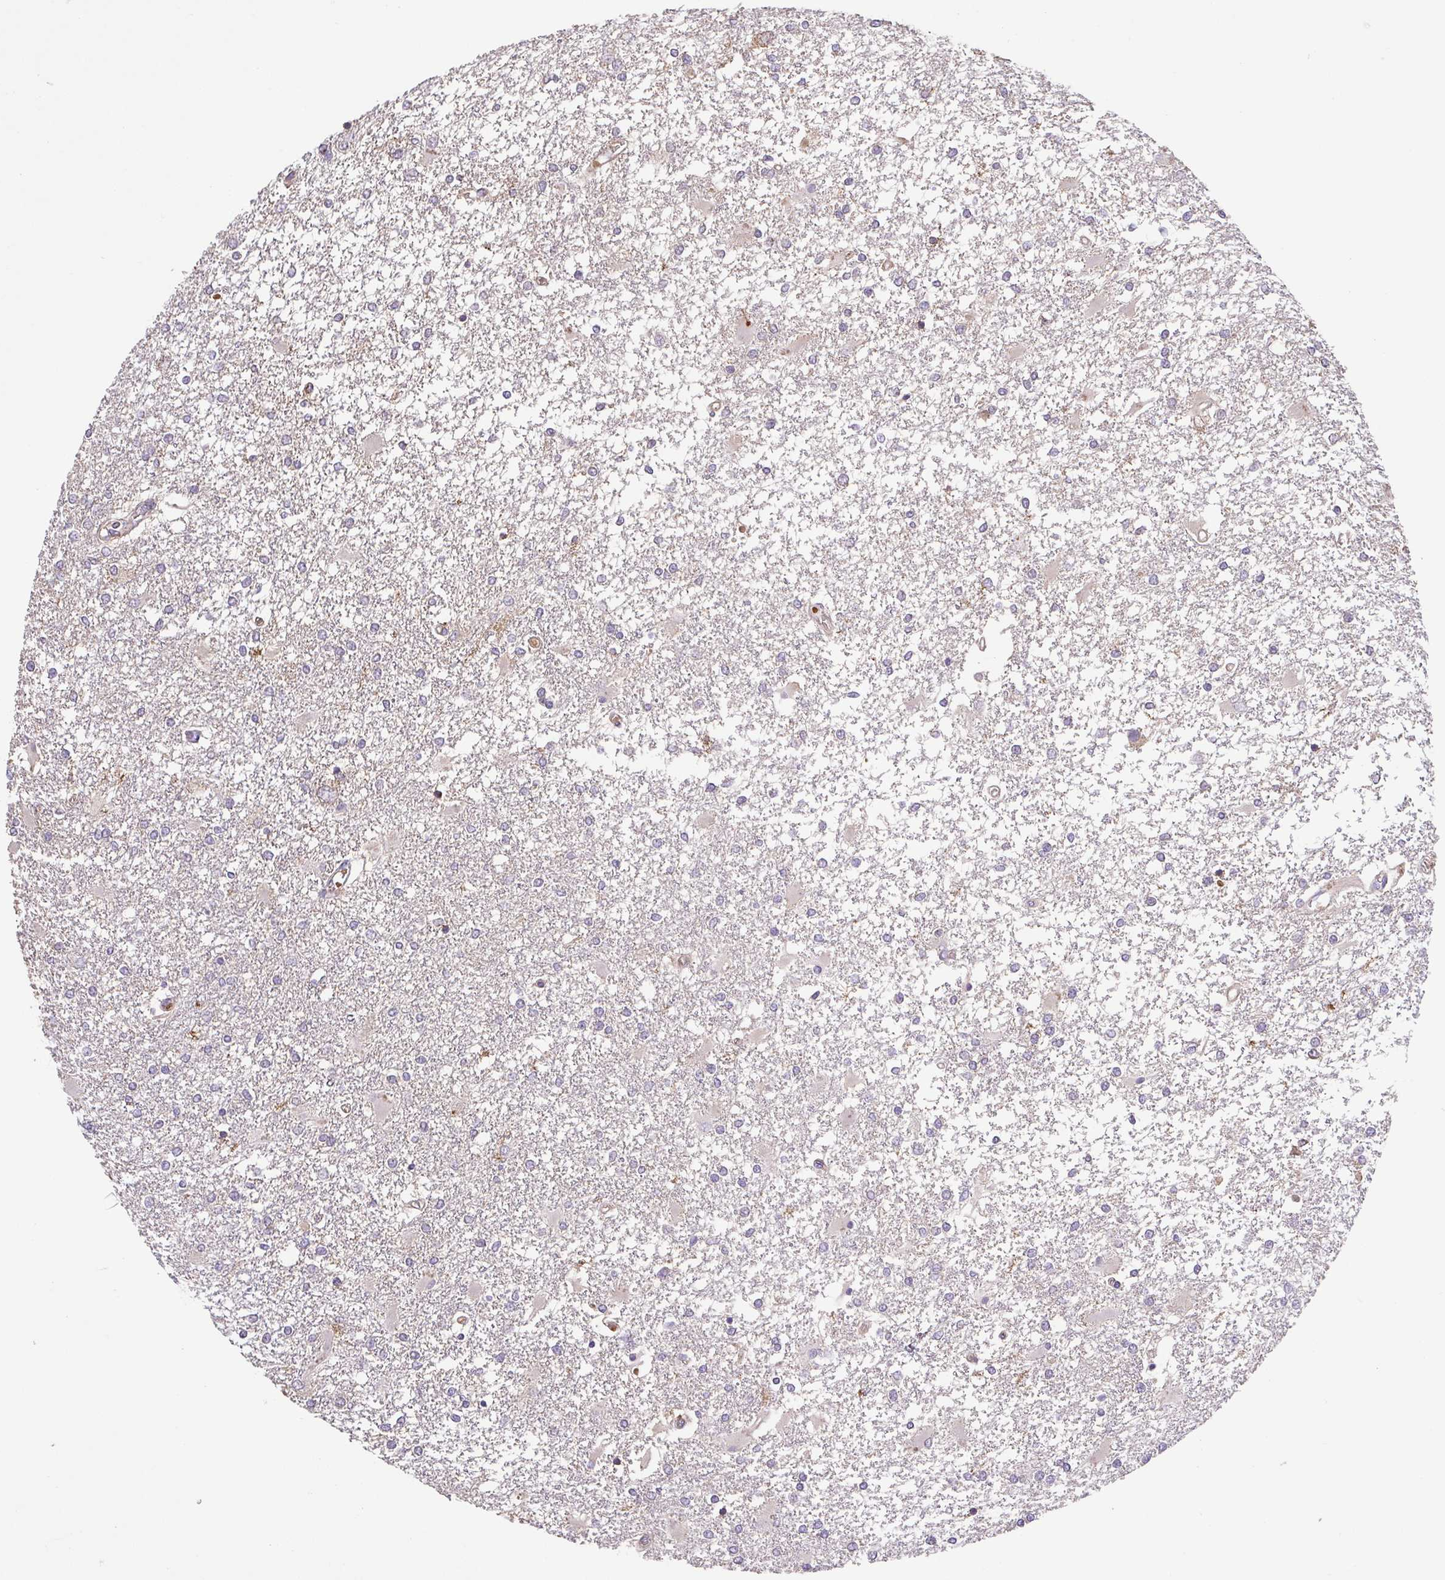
{"staining": {"intensity": "negative", "quantity": "none", "location": "none"}, "tissue": "glioma", "cell_type": "Tumor cells", "image_type": "cancer", "snomed": [{"axis": "morphology", "description": "Glioma, malignant, High grade"}, {"axis": "topography", "description": "Cerebral cortex"}], "caption": "This is a histopathology image of IHC staining of glioma, which shows no positivity in tumor cells.", "gene": "IDE", "patient": {"sex": "male", "age": 79}}